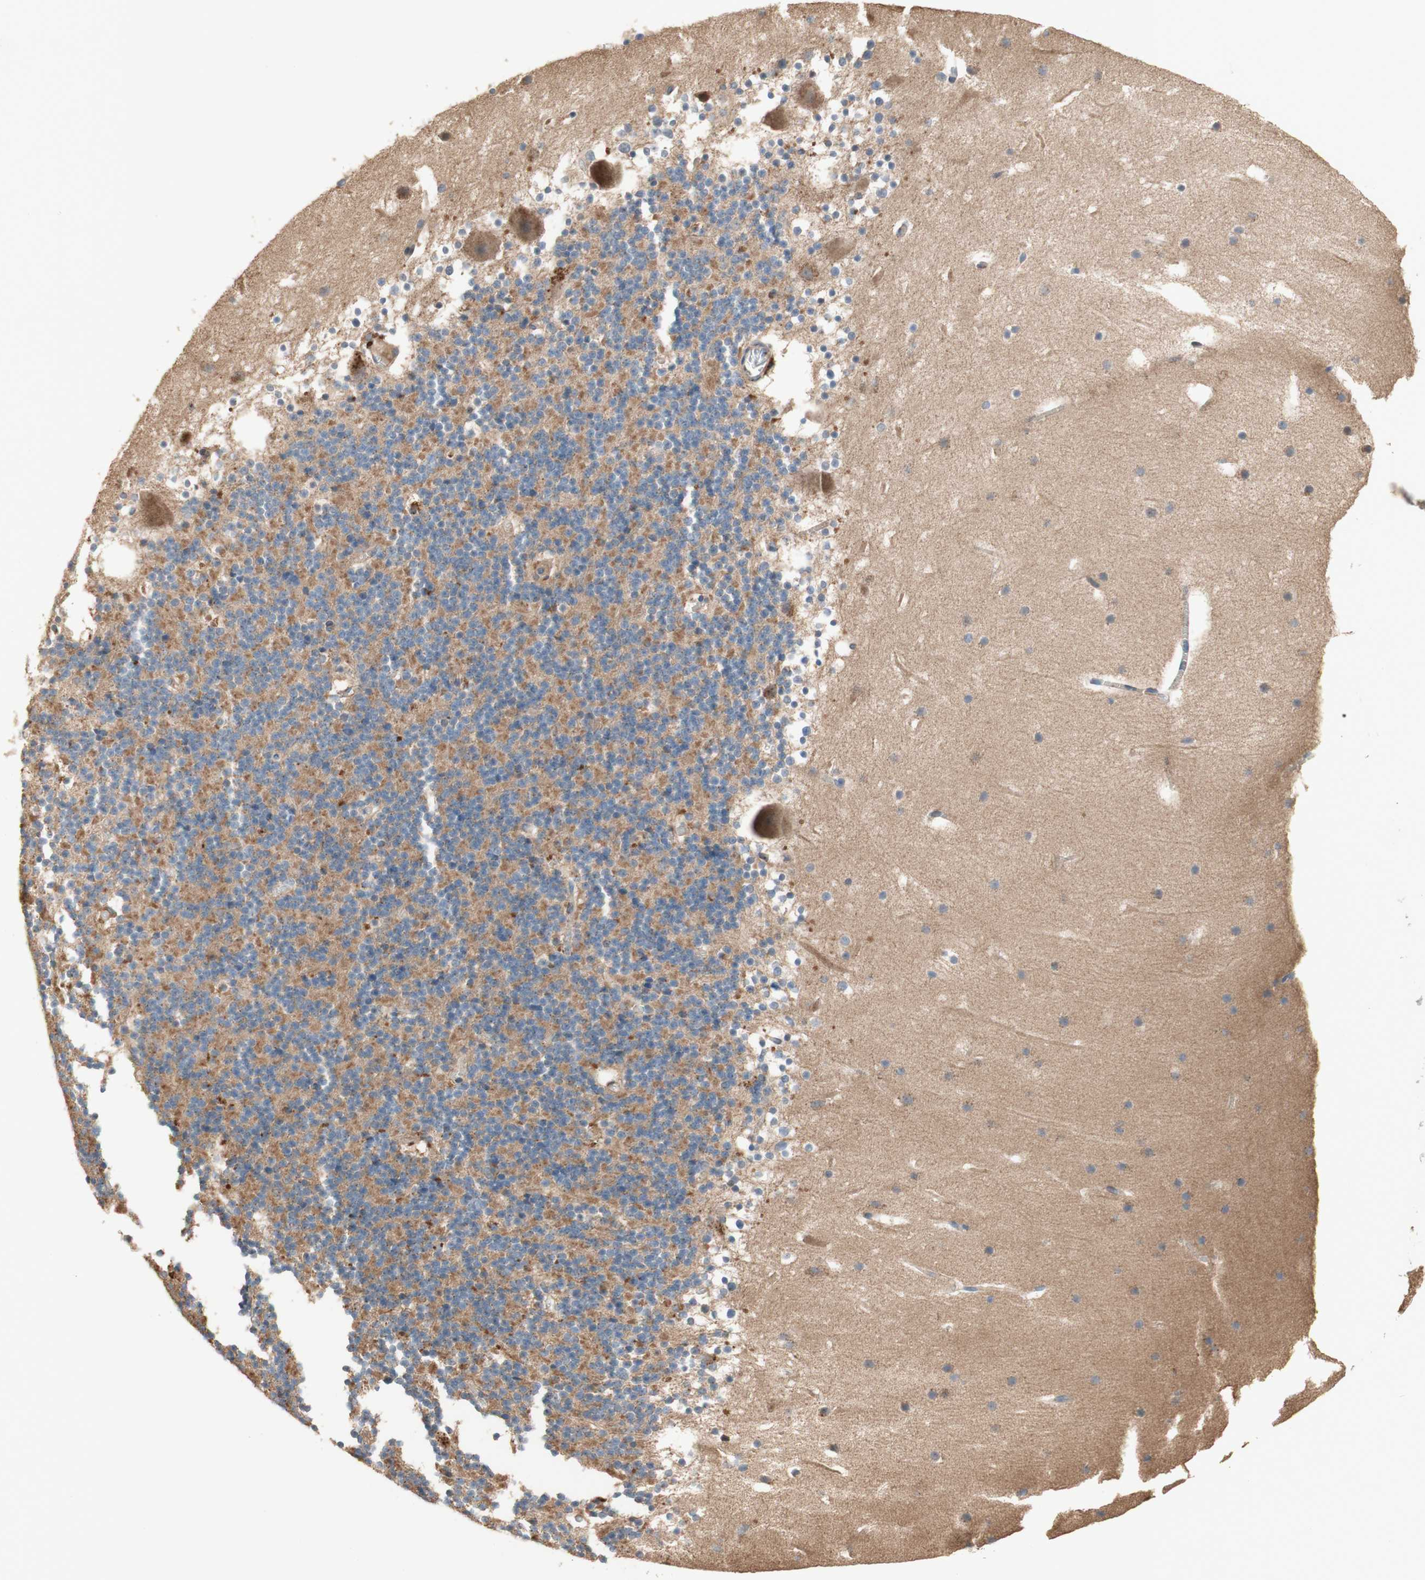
{"staining": {"intensity": "negative", "quantity": "none", "location": "none"}, "tissue": "cerebellum", "cell_type": "Cells in granular layer", "image_type": "normal", "snomed": [{"axis": "morphology", "description": "Normal tissue, NOS"}, {"axis": "topography", "description": "Cerebellum"}], "caption": "This is a image of immunohistochemistry (IHC) staining of benign cerebellum, which shows no expression in cells in granular layer. (DAB (3,3'-diaminobenzidine) IHC, high magnification).", "gene": "PTPN21", "patient": {"sex": "male", "age": 45}}